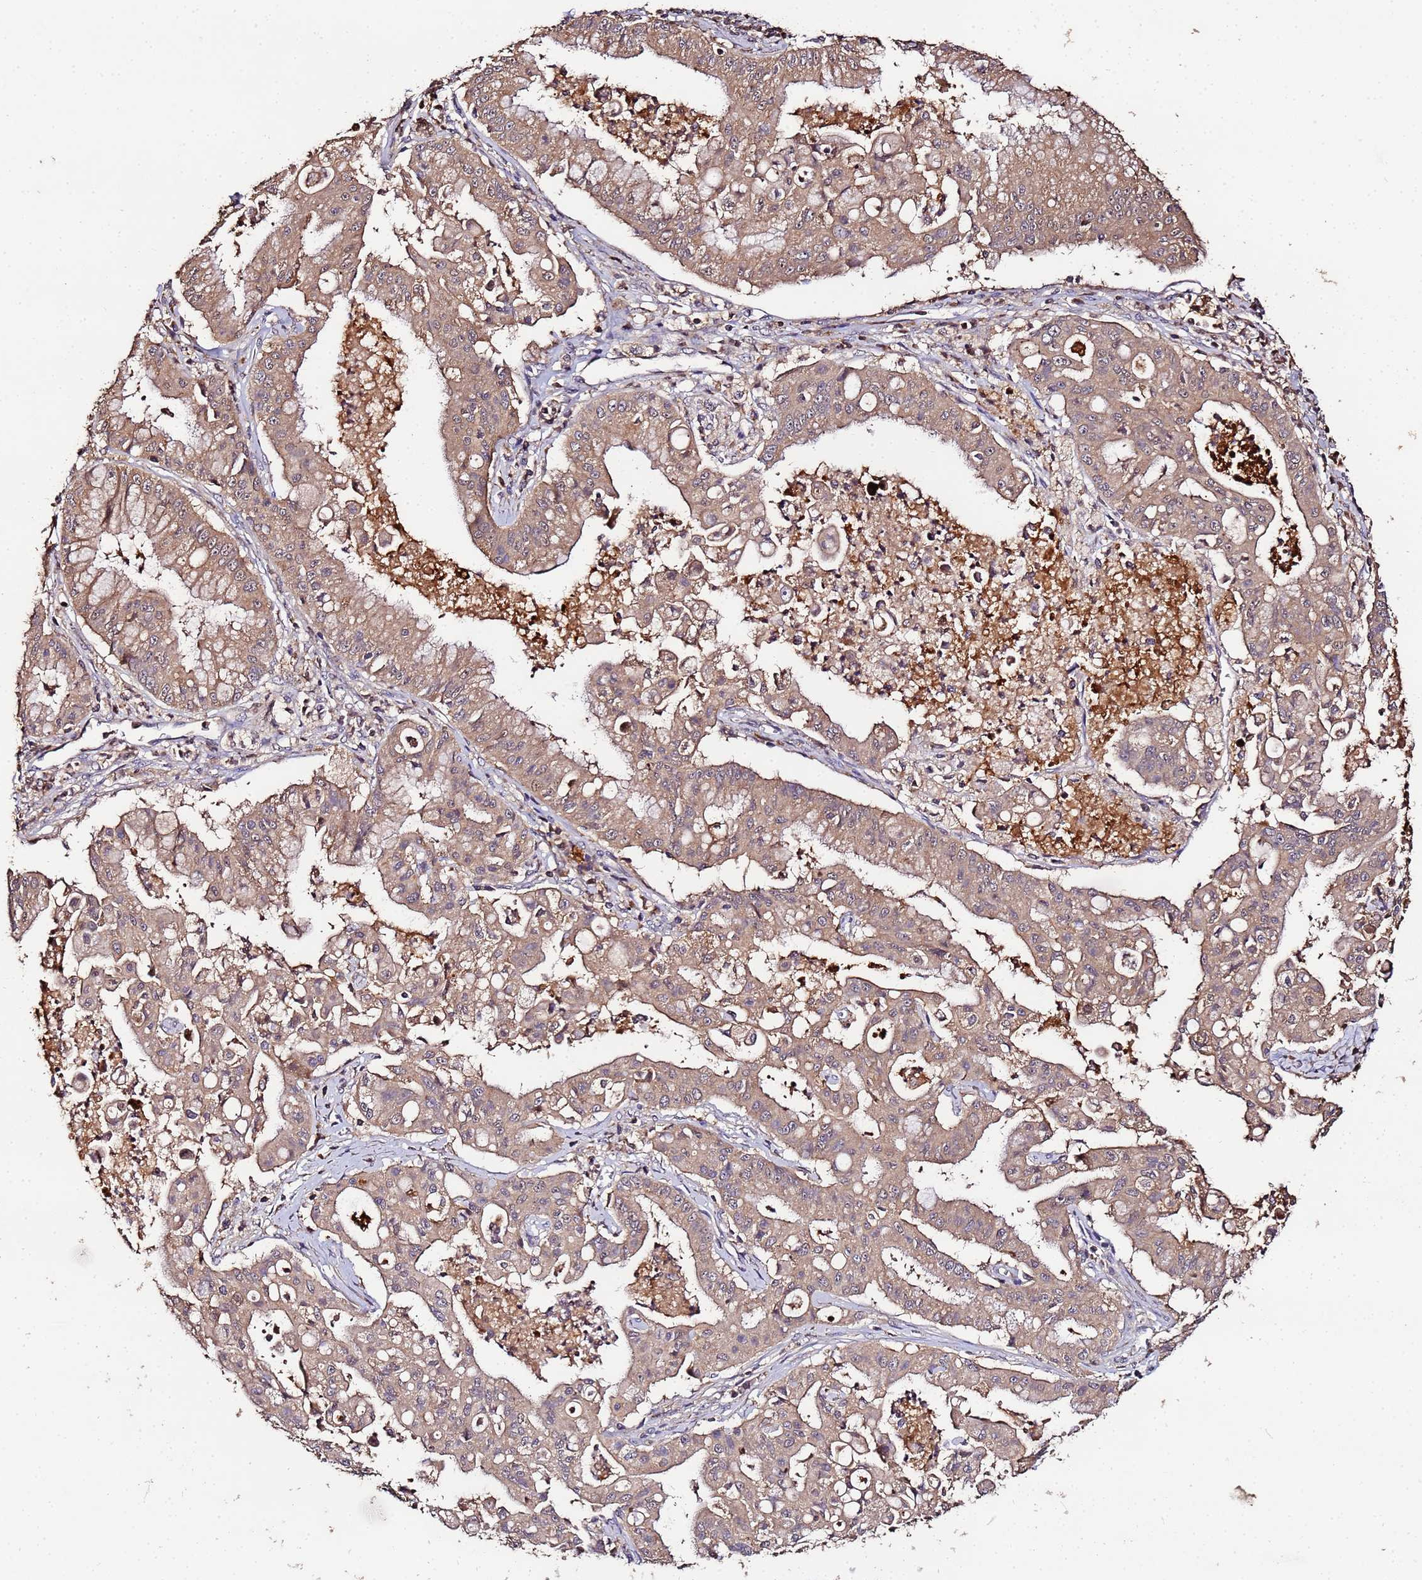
{"staining": {"intensity": "moderate", "quantity": ">75%", "location": "cytoplasmic/membranous"}, "tissue": "ovarian cancer", "cell_type": "Tumor cells", "image_type": "cancer", "snomed": [{"axis": "morphology", "description": "Cystadenocarcinoma, mucinous, NOS"}, {"axis": "topography", "description": "Ovary"}], "caption": "Protein positivity by immunohistochemistry (IHC) shows moderate cytoplasmic/membranous positivity in about >75% of tumor cells in ovarian mucinous cystadenocarcinoma.", "gene": "MTERF1", "patient": {"sex": "female", "age": 70}}